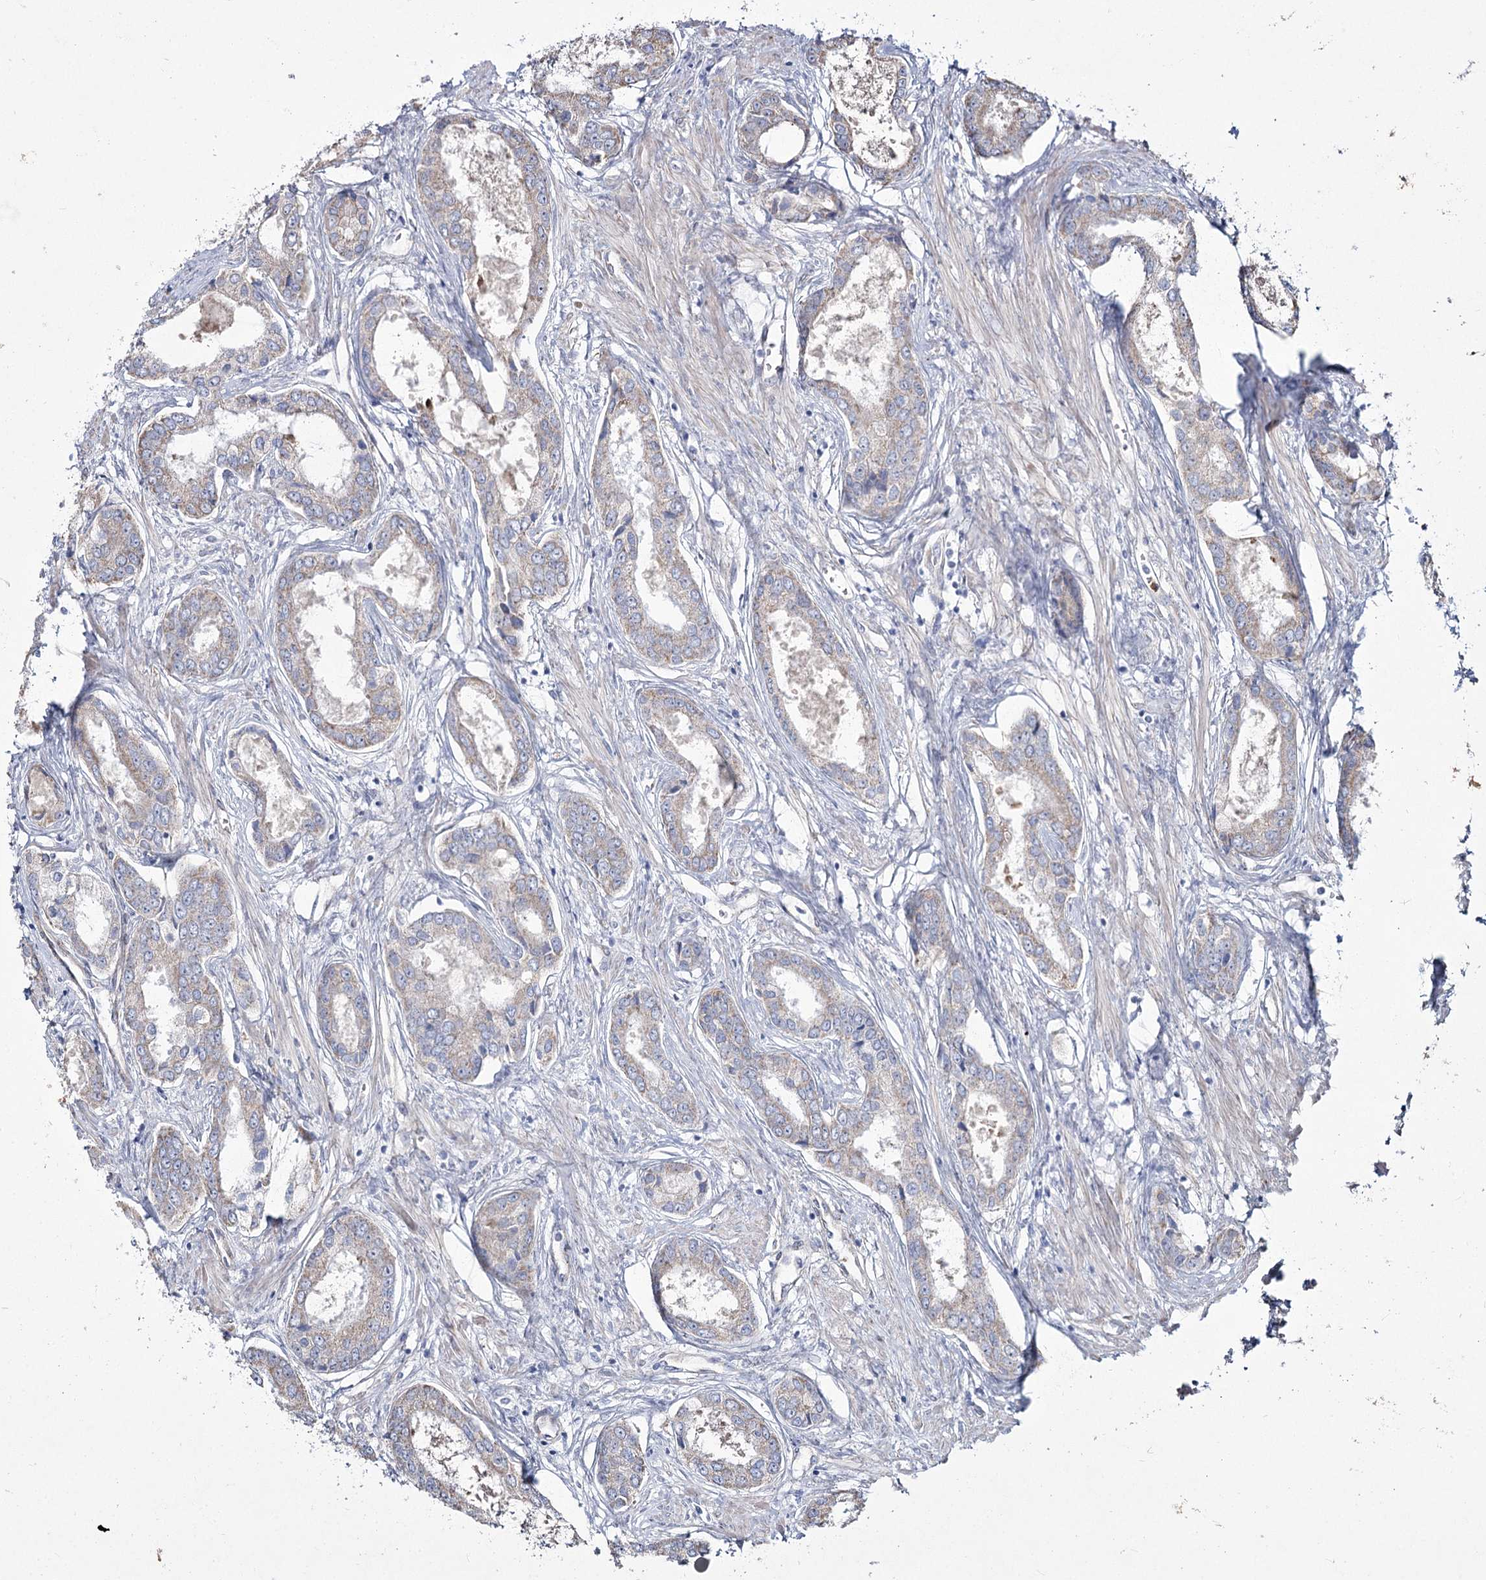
{"staining": {"intensity": "weak", "quantity": "25%-75%", "location": "cytoplasmic/membranous"}, "tissue": "prostate cancer", "cell_type": "Tumor cells", "image_type": "cancer", "snomed": [{"axis": "morphology", "description": "Adenocarcinoma, Low grade"}, {"axis": "topography", "description": "Prostate"}], "caption": "An image of prostate cancer stained for a protein demonstrates weak cytoplasmic/membranous brown staining in tumor cells.", "gene": "ME3", "patient": {"sex": "male", "age": 68}}